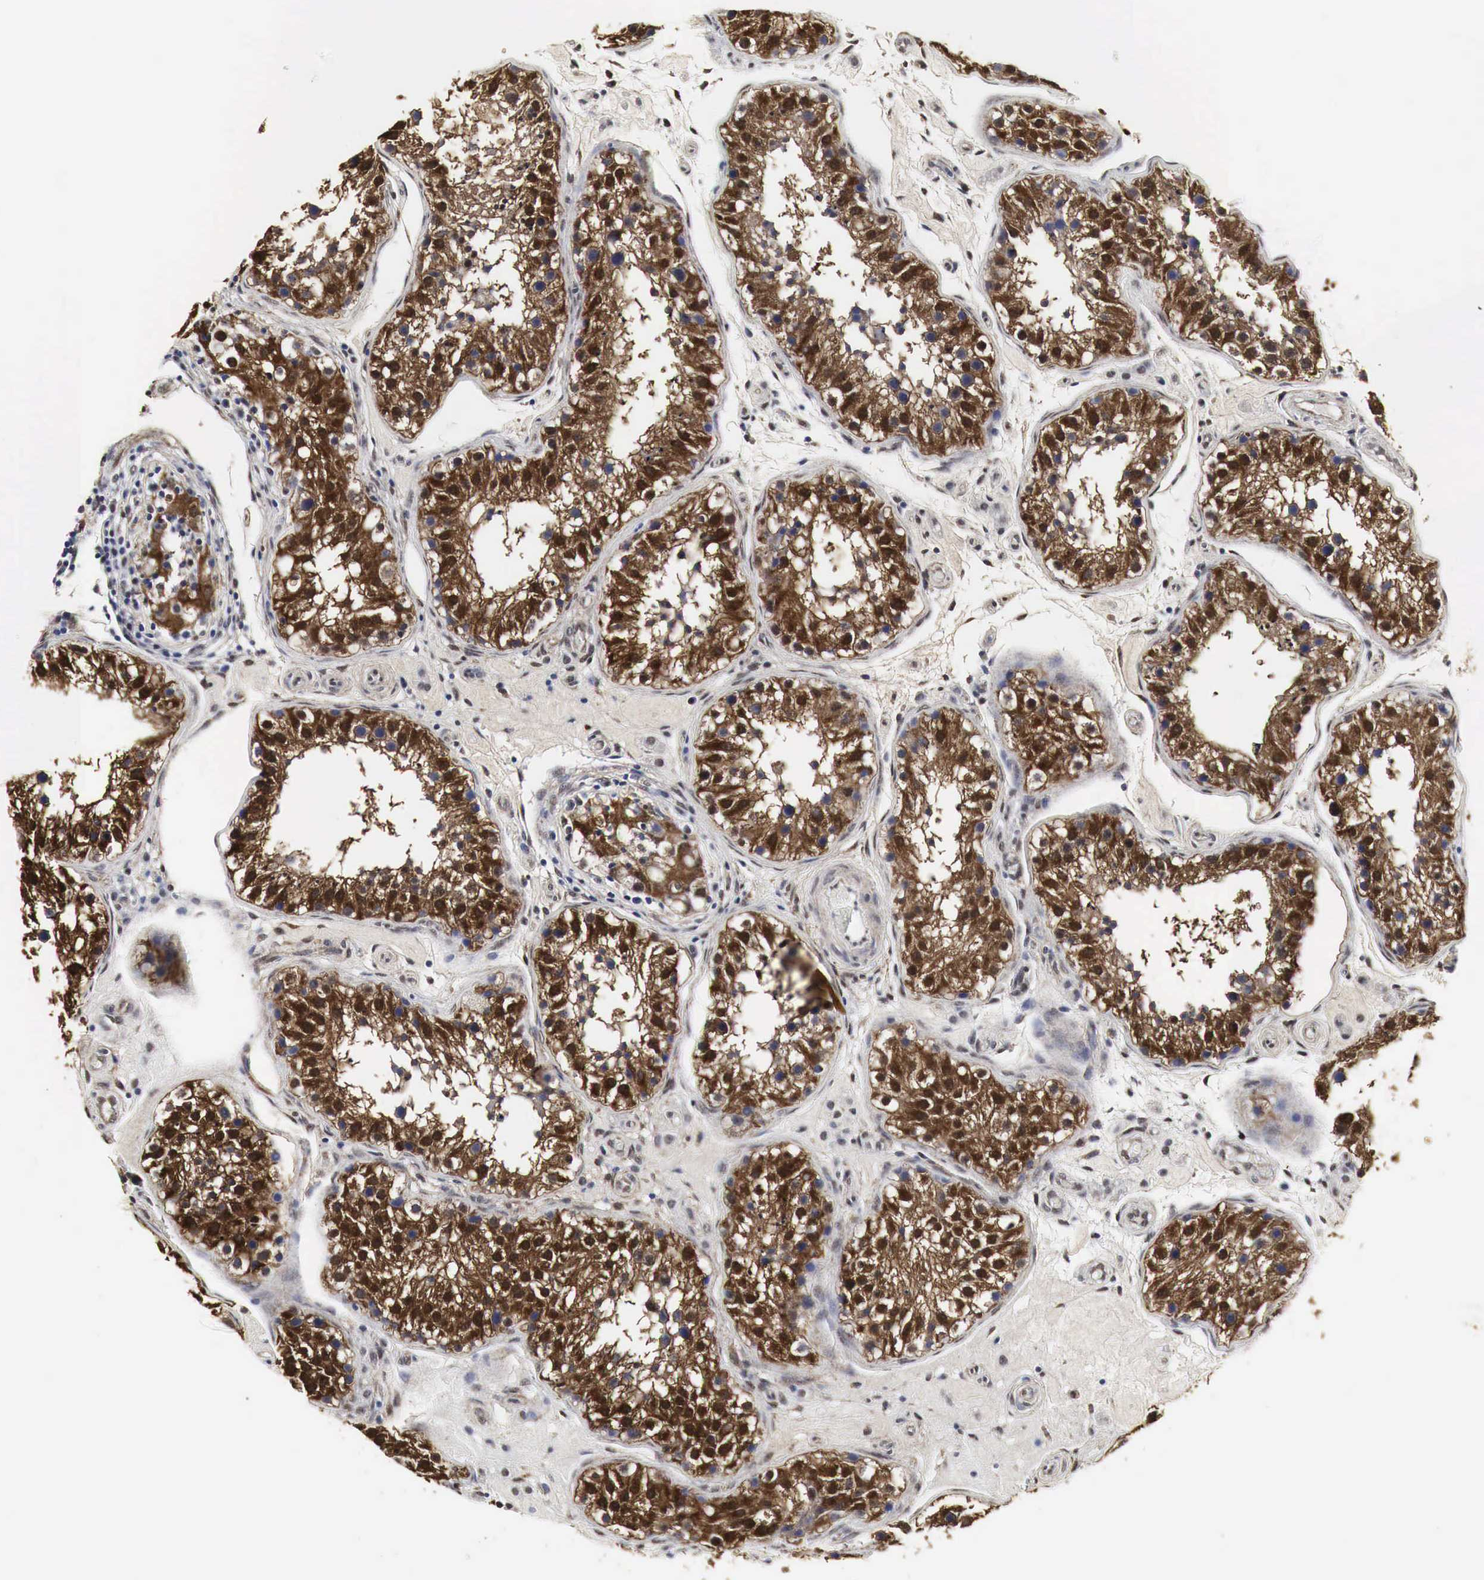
{"staining": {"intensity": "strong", "quantity": ">75%", "location": "cytoplasmic/membranous,nuclear"}, "tissue": "testis", "cell_type": "Cells in seminiferous ducts", "image_type": "normal", "snomed": [{"axis": "morphology", "description": "Normal tissue, NOS"}, {"axis": "topography", "description": "Testis"}], "caption": "Testis stained for a protein (brown) demonstrates strong cytoplasmic/membranous,nuclear positive expression in approximately >75% of cells in seminiferous ducts.", "gene": "SPIN1", "patient": {"sex": "male", "age": 24}}